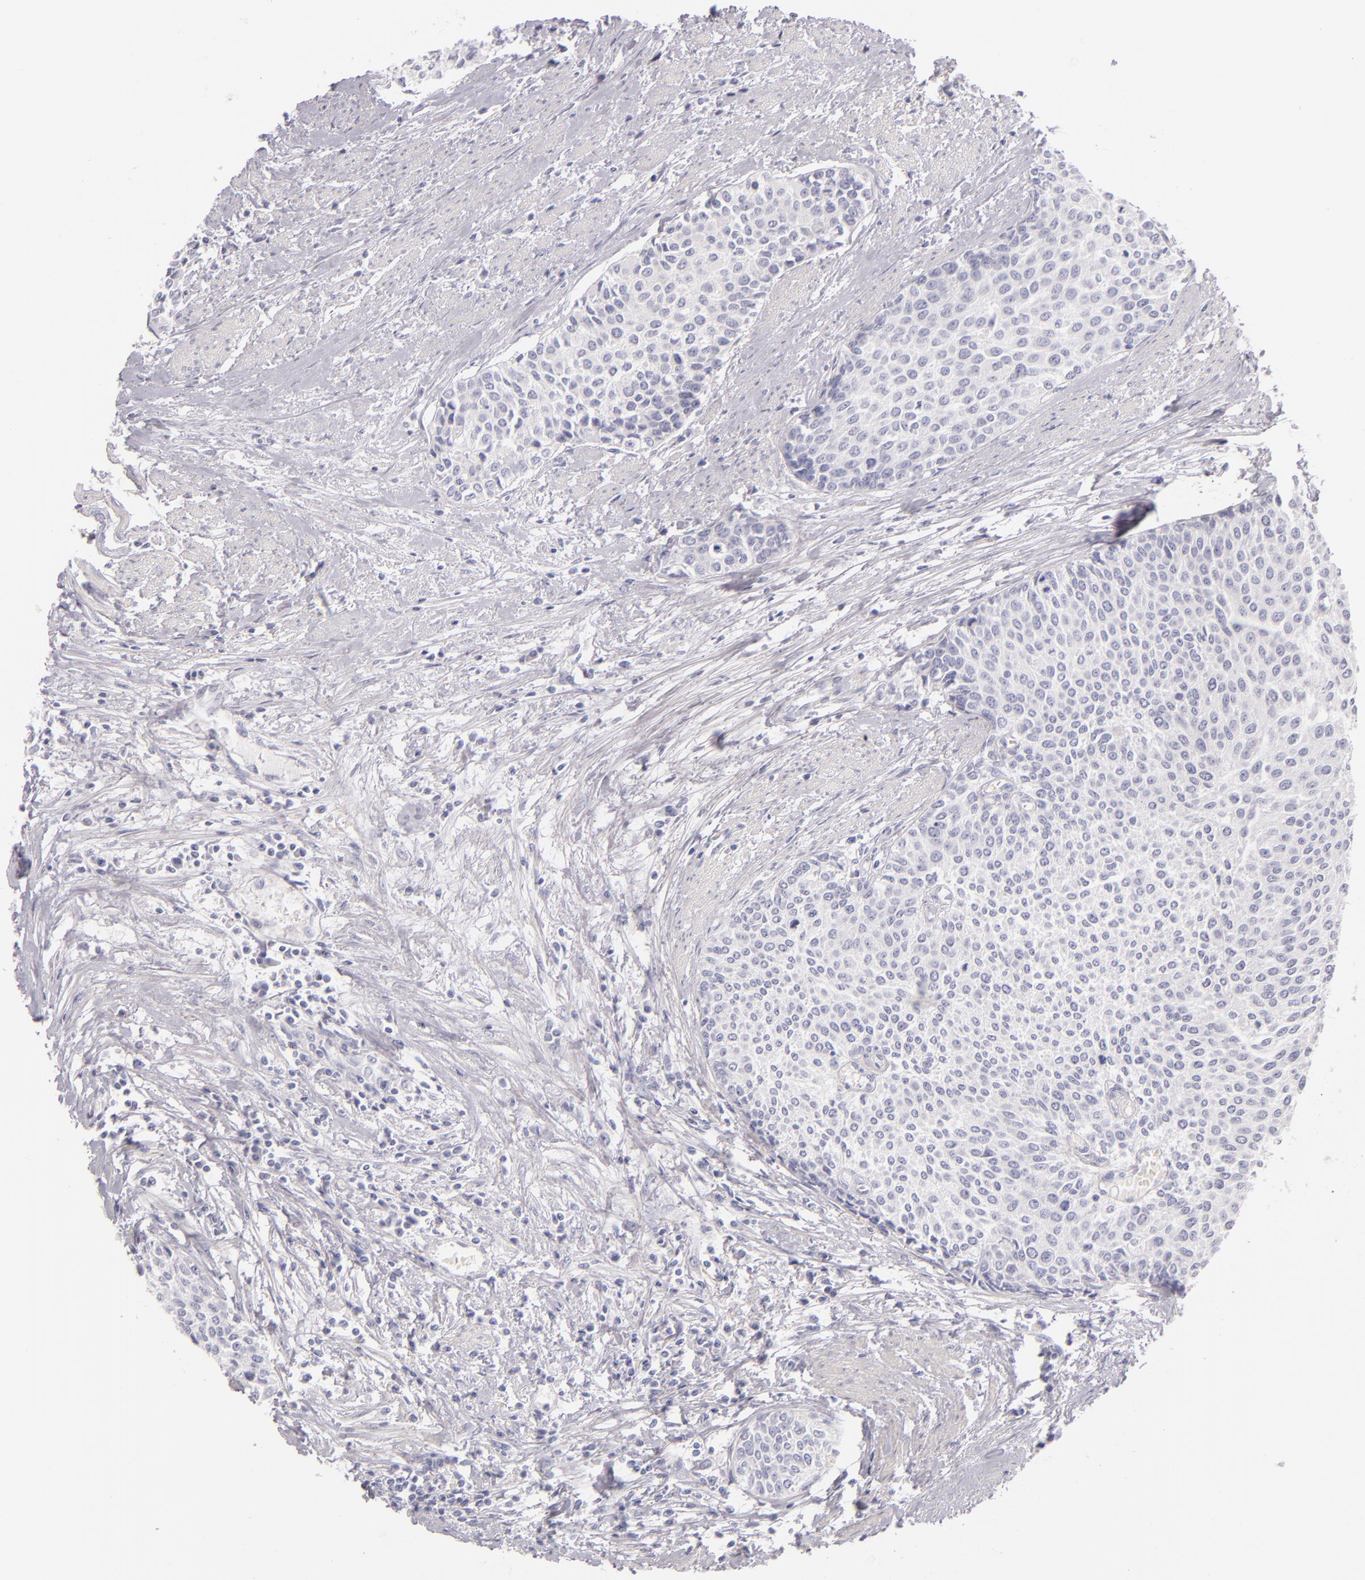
{"staining": {"intensity": "negative", "quantity": "none", "location": "none"}, "tissue": "urothelial cancer", "cell_type": "Tumor cells", "image_type": "cancer", "snomed": [{"axis": "morphology", "description": "Urothelial carcinoma, Low grade"}, {"axis": "topography", "description": "Urinary bladder"}], "caption": "DAB immunohistochemical staining of urothelial cancer demonstrates no significant positivity in tumor cells.", "gene": "FABP1", "patient": {"sex": "female", "age": 73}}